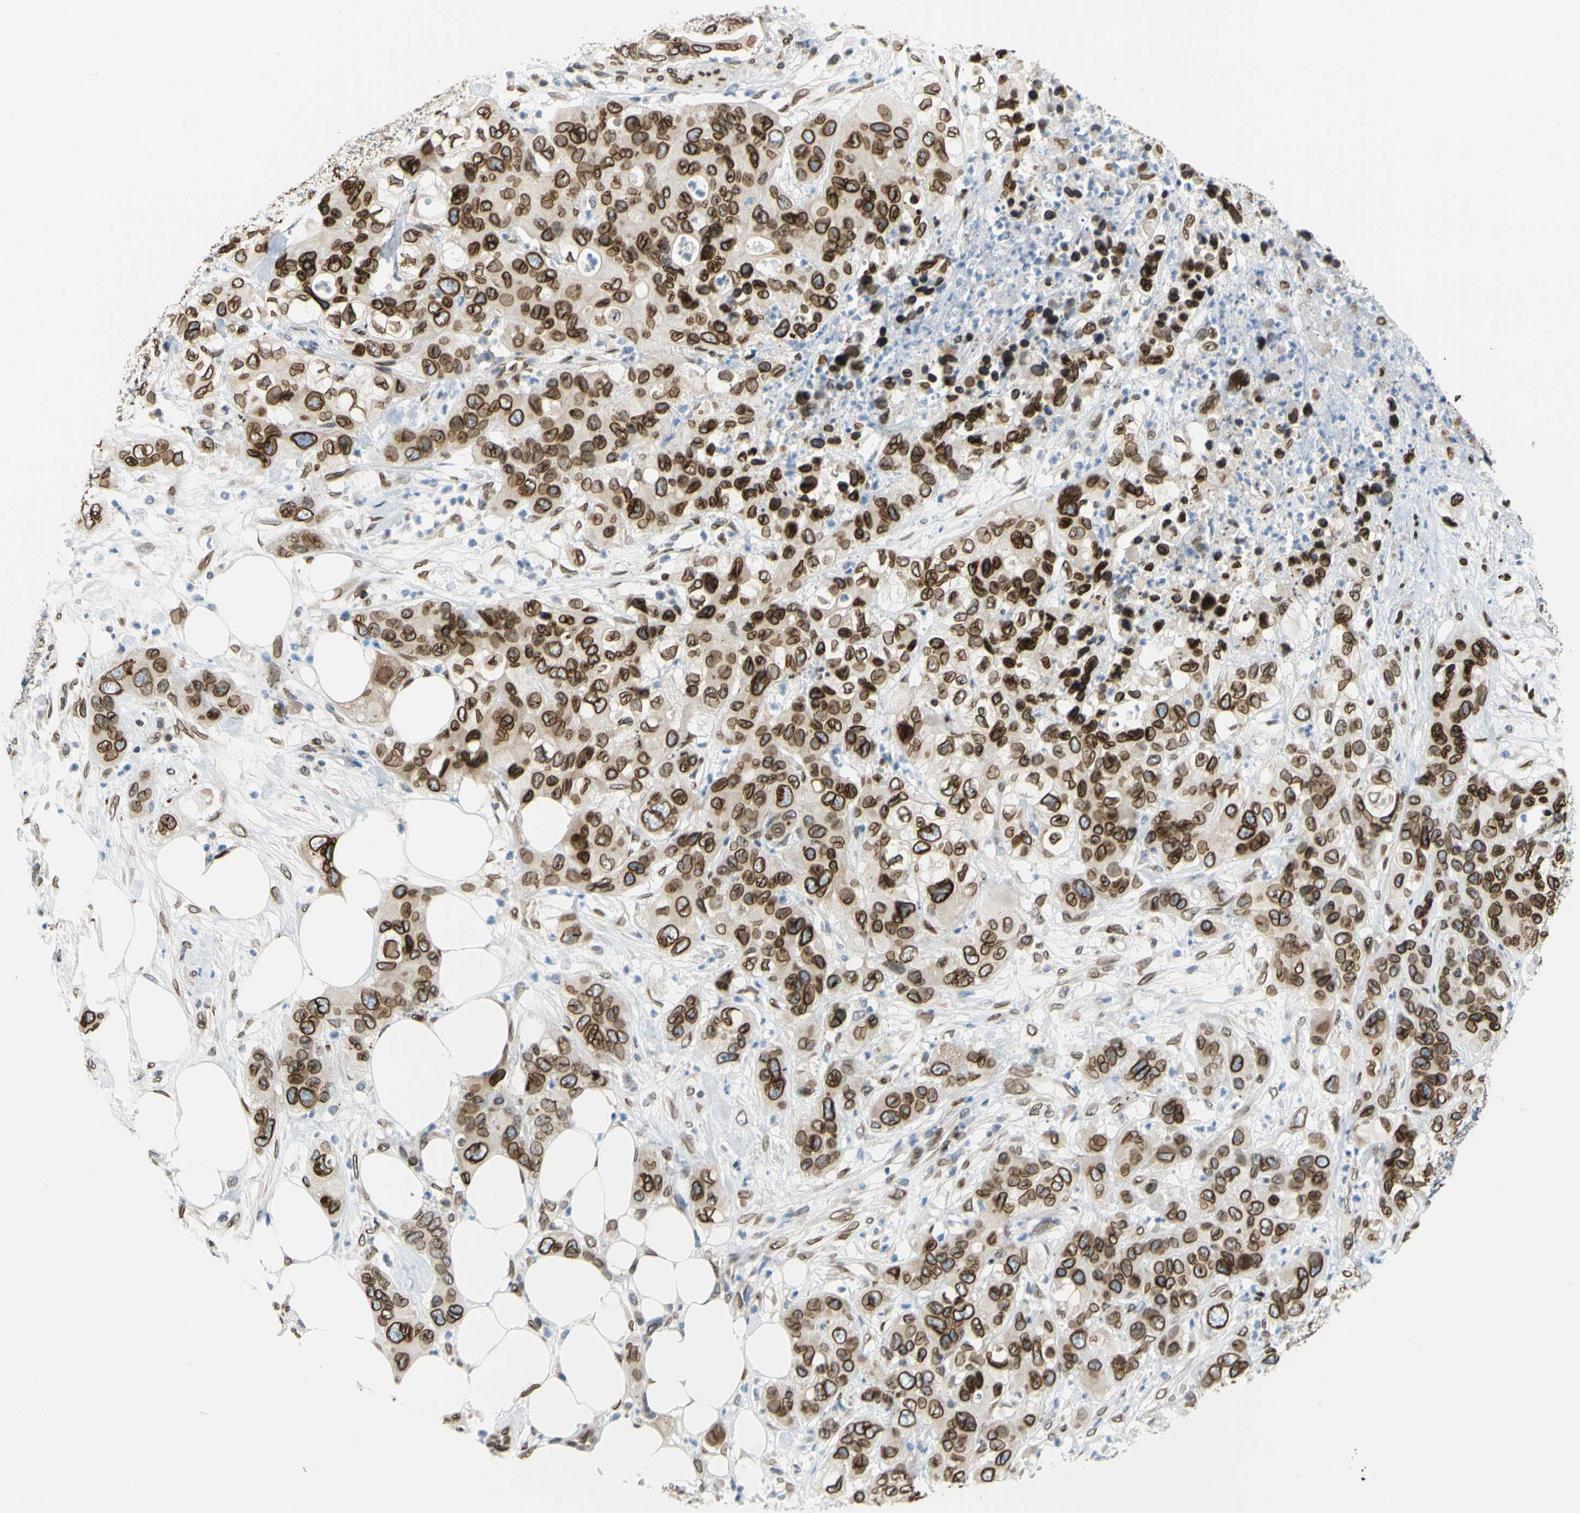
{"staining": {"intensity": "strong", "quantity": ">75%", "location": "cytoplasmic/membranous,nuclear"}, "tissue": "pancreatic cancer", "cell_type": "Tumor cells", "image_type": "cancer", "snomed": [{"axis": "morphology", "description": "Adenocarcinoma, NOS"}, {"axis": "topography", "description": "Pancreas"}], "caption": "Immunohistochemical staining of adenocarcinoma (pancreatic) exhibits strong cytoplasmic/membranous and nuclear protein staining in approximately >75% of tumor cells.", "gene": "SUN1", "patient": {"sex": "female", "age": 71}}